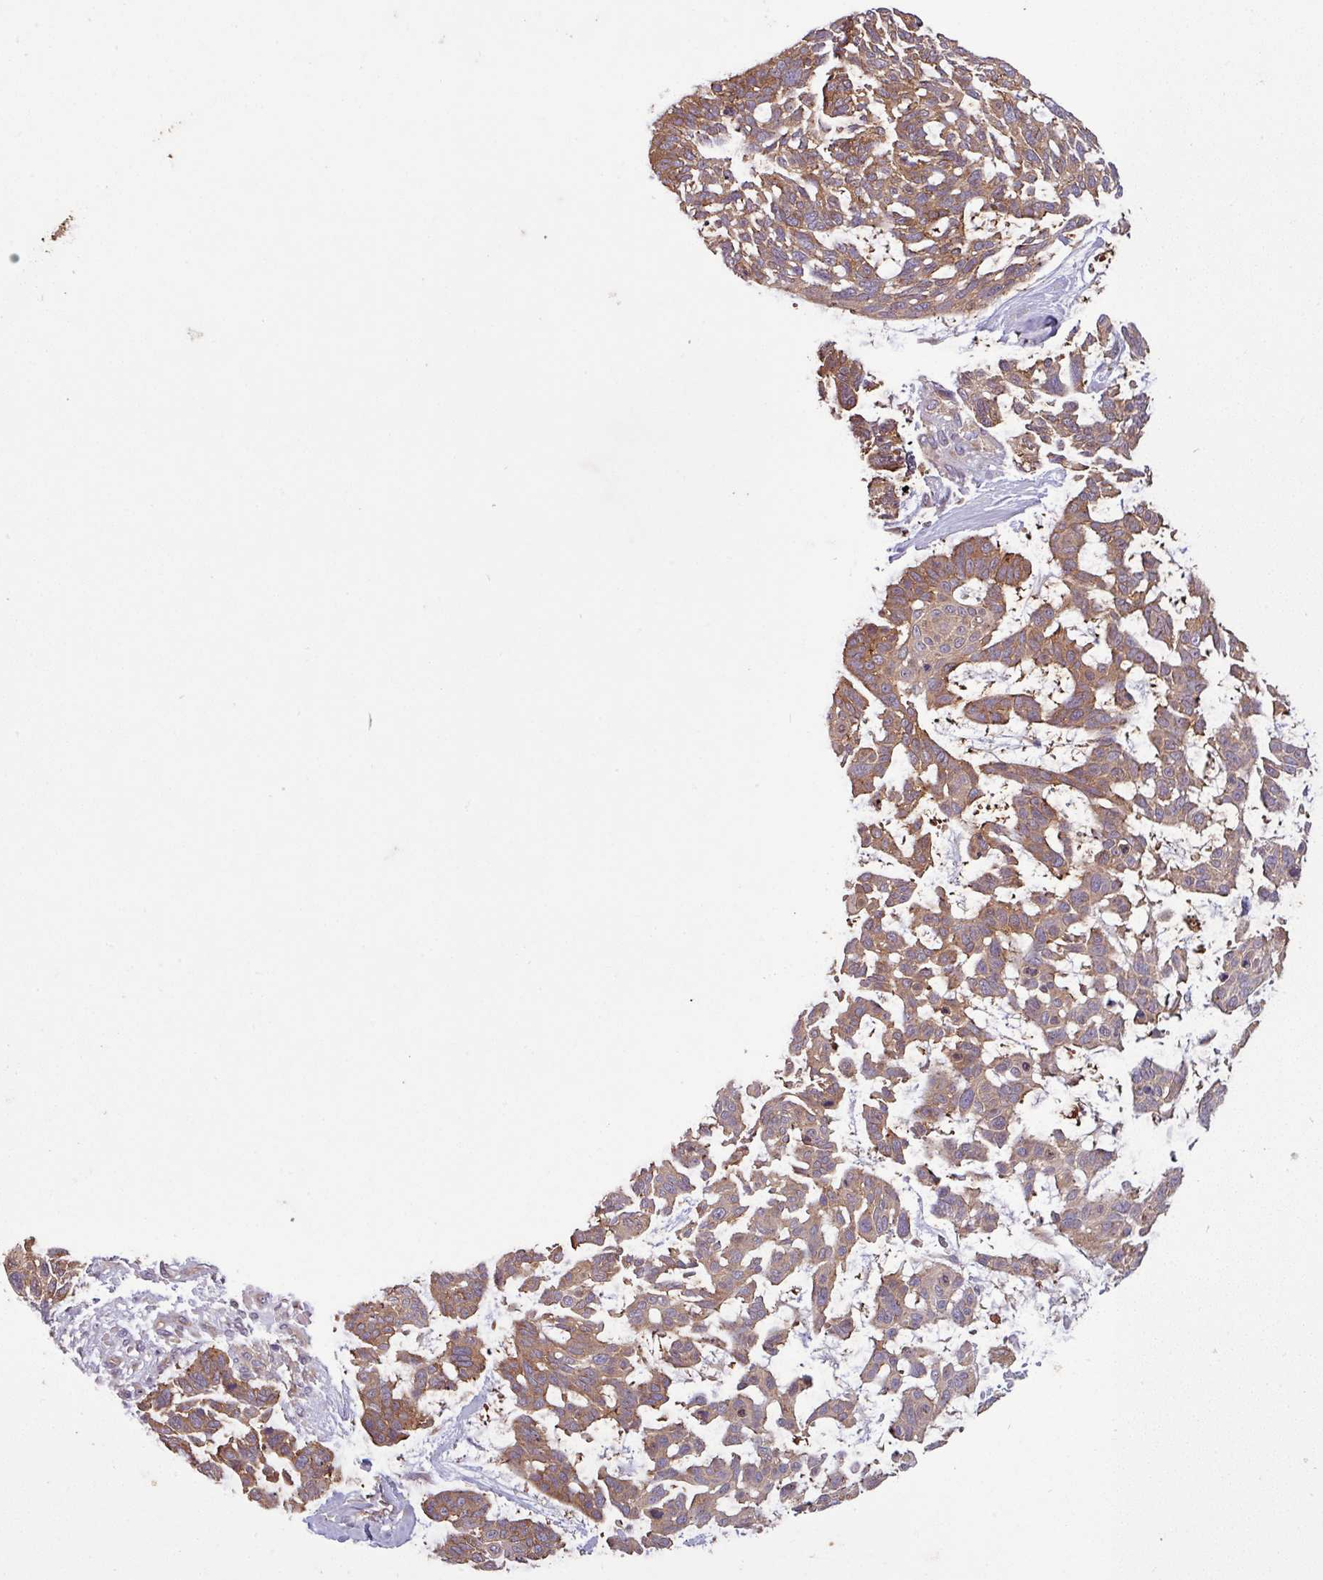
{"staining": {"intensity": "moderate", "quantity": ">75%", "location": "cytoplasmic/membranous"}, "tissue": "skin cancer", "cell_type": "Tumor cells", "image_type": "cancer", "snomed": [{"axis": "morphology", "description": "Basal cell carcinoma"}, {"axis": "topography", "description": "Skin"}], "caption": "Skin cancer was stained to show a protein in brown. There is medium levels of moderate cytoplasmic/membranous expression in approximately >75% of tumor cells.", "gene": "SIRPB2", "patient": {"sex": "male", "age": 88}}